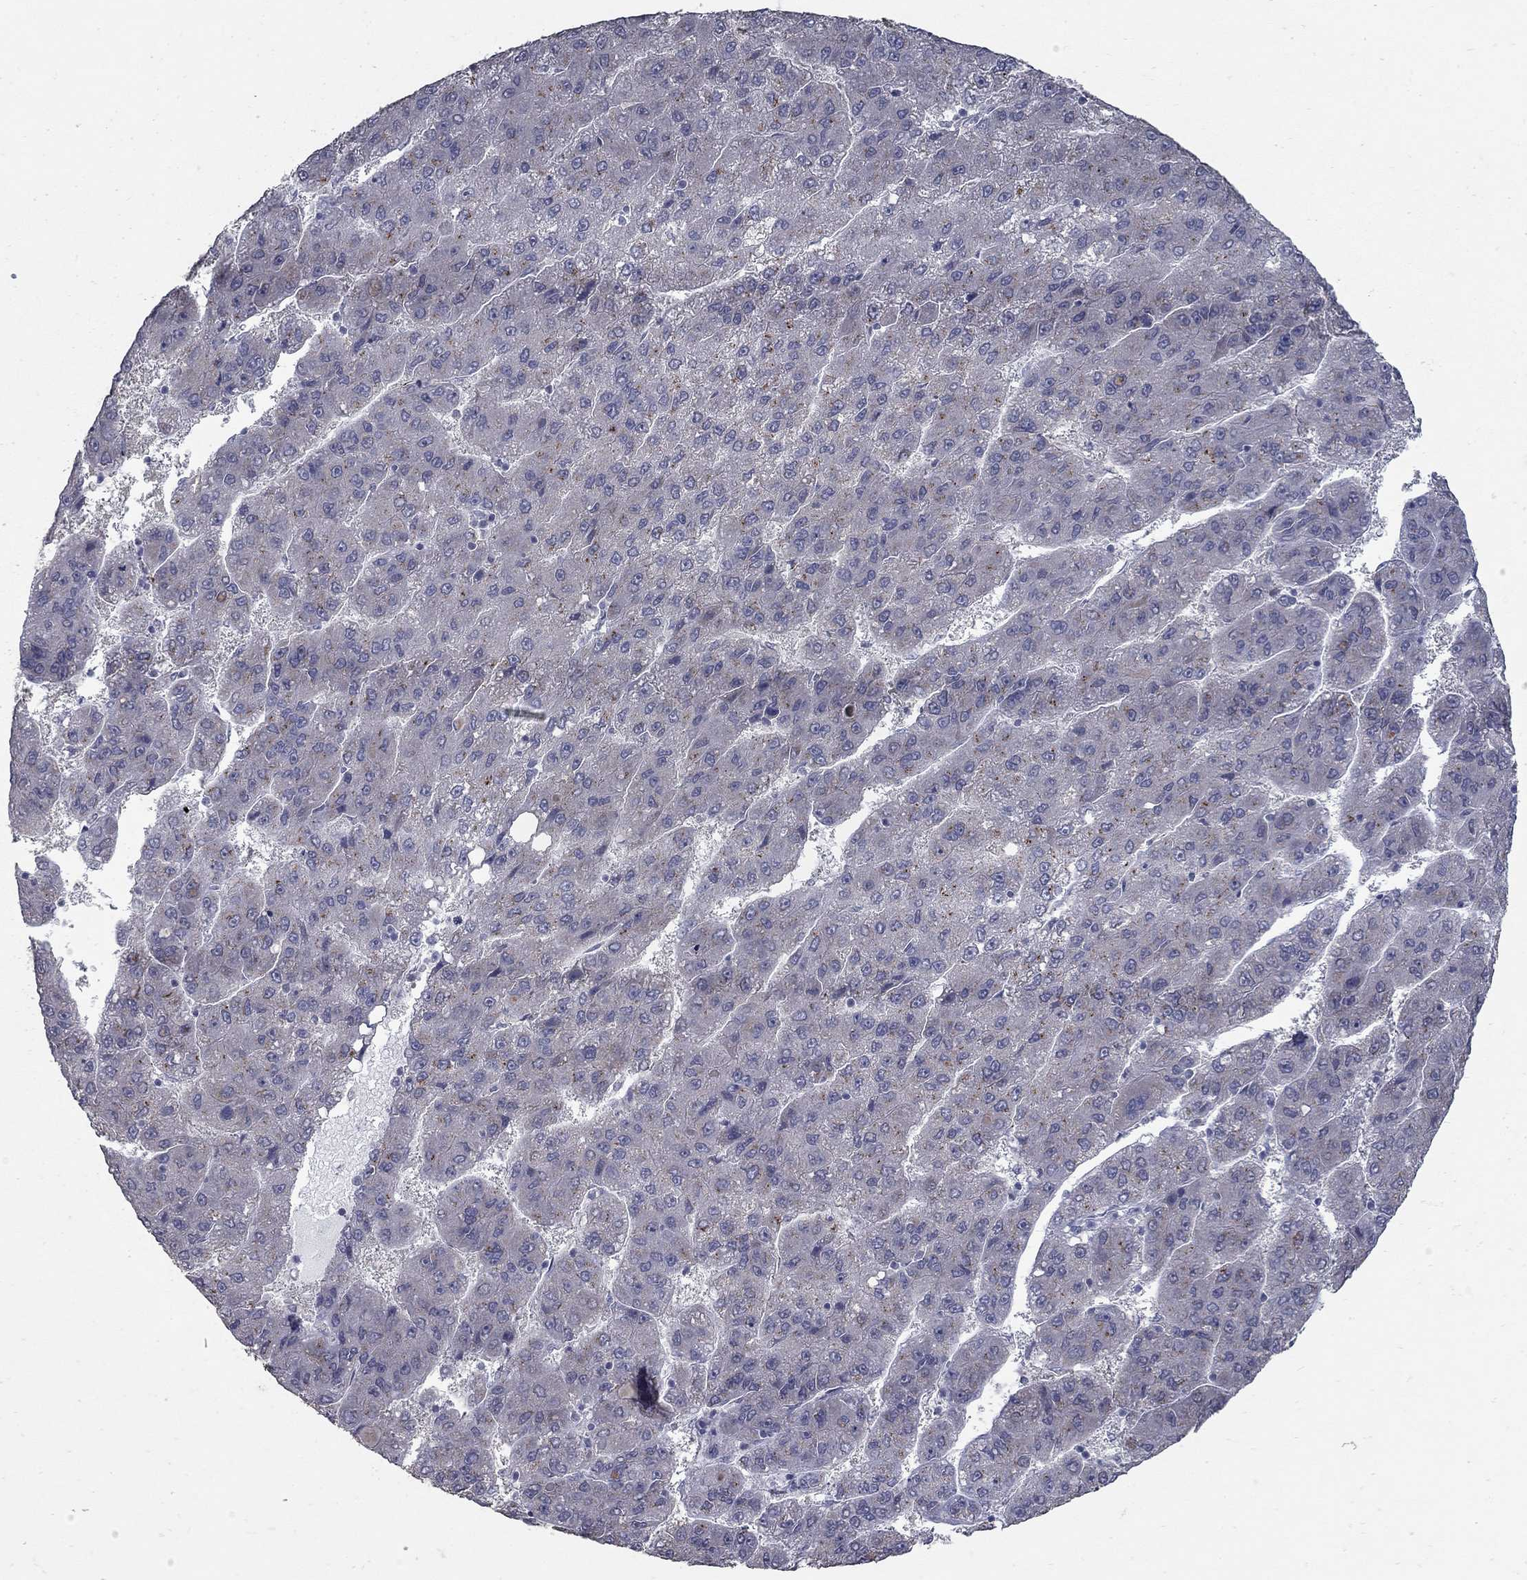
{"staining": {"intensity": "negative", "quantity": "none", "location": "none"}, "tissue": "liver cancer", "cell_type": "Tumor cells", "image_type": "cancer", "snomed": [{"axis": "morphology", "description": "Carcinoma, Hepatocellular, NOS"}, {"axis": "topography", "description": "Liver"}], "caption": "Liver cancer (hepatocellular carcinoma) stained for a protein using immunohistochemistry reveals no staining tumor cells.", "gene": "KIAA0319L", "patient": {"sex": "female", "age": 82}}